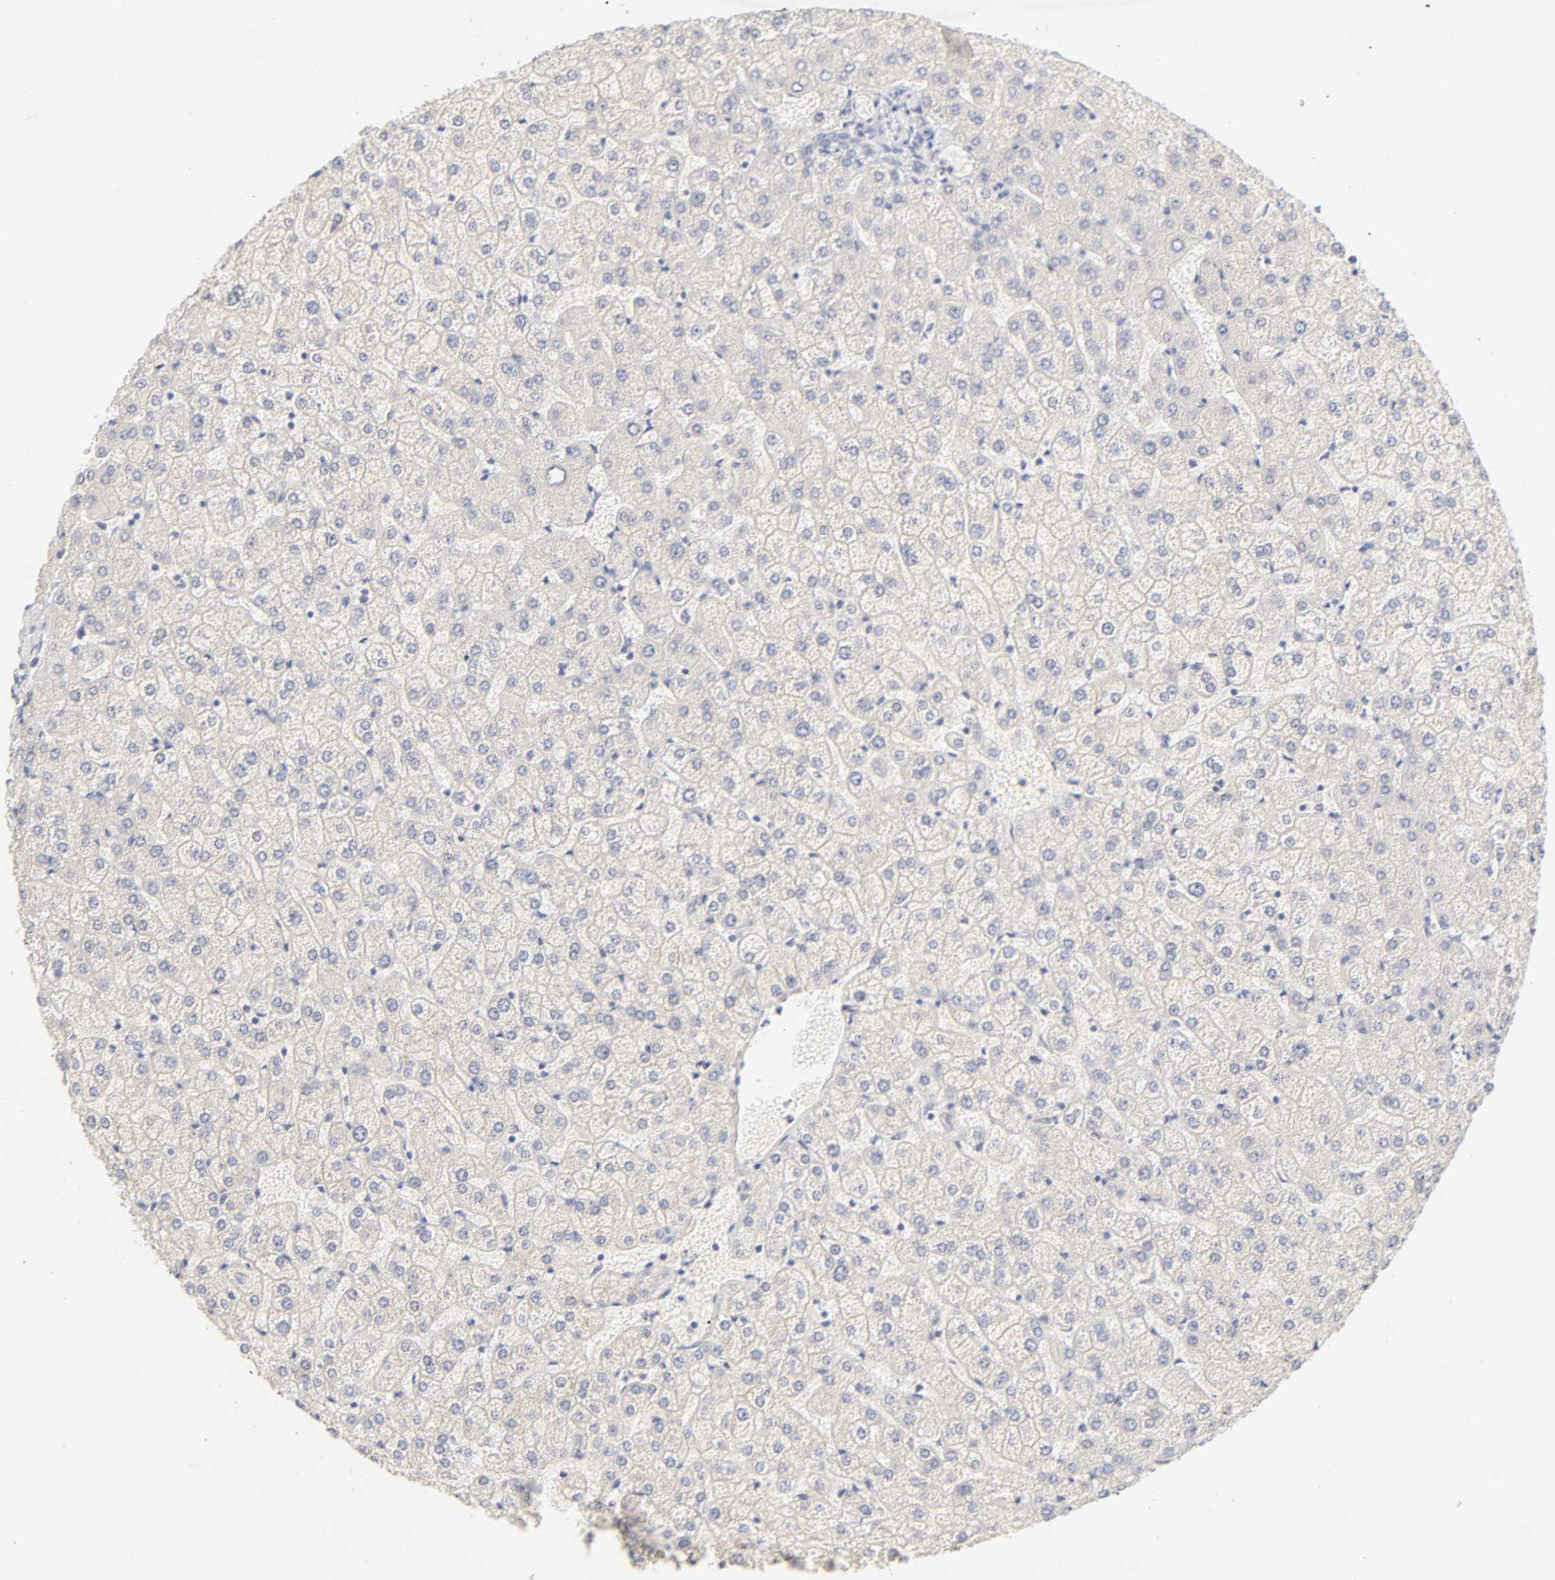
{"staining": {"intensity": "negative", "quantity": "none", "location": "none"}, "tissue": "liver", "cell_type": "Cholangiocytes", "image_type": "normal", "snomed": [{"axis": "morphology", "description": "Normal tissue, NOS"}, {"axis": "topography", "description": "Liver"}], "caption": "IHC photomicrograph of normal human liver stained for a protein (brown), which reveals no expression in cholangiocytes. The staining is performed using DAB brown chromogen with nuclei counter-stained in using hematoxylin.", "gene": "CYP4B1", "patient": {"sex": "female", "age": 32}}